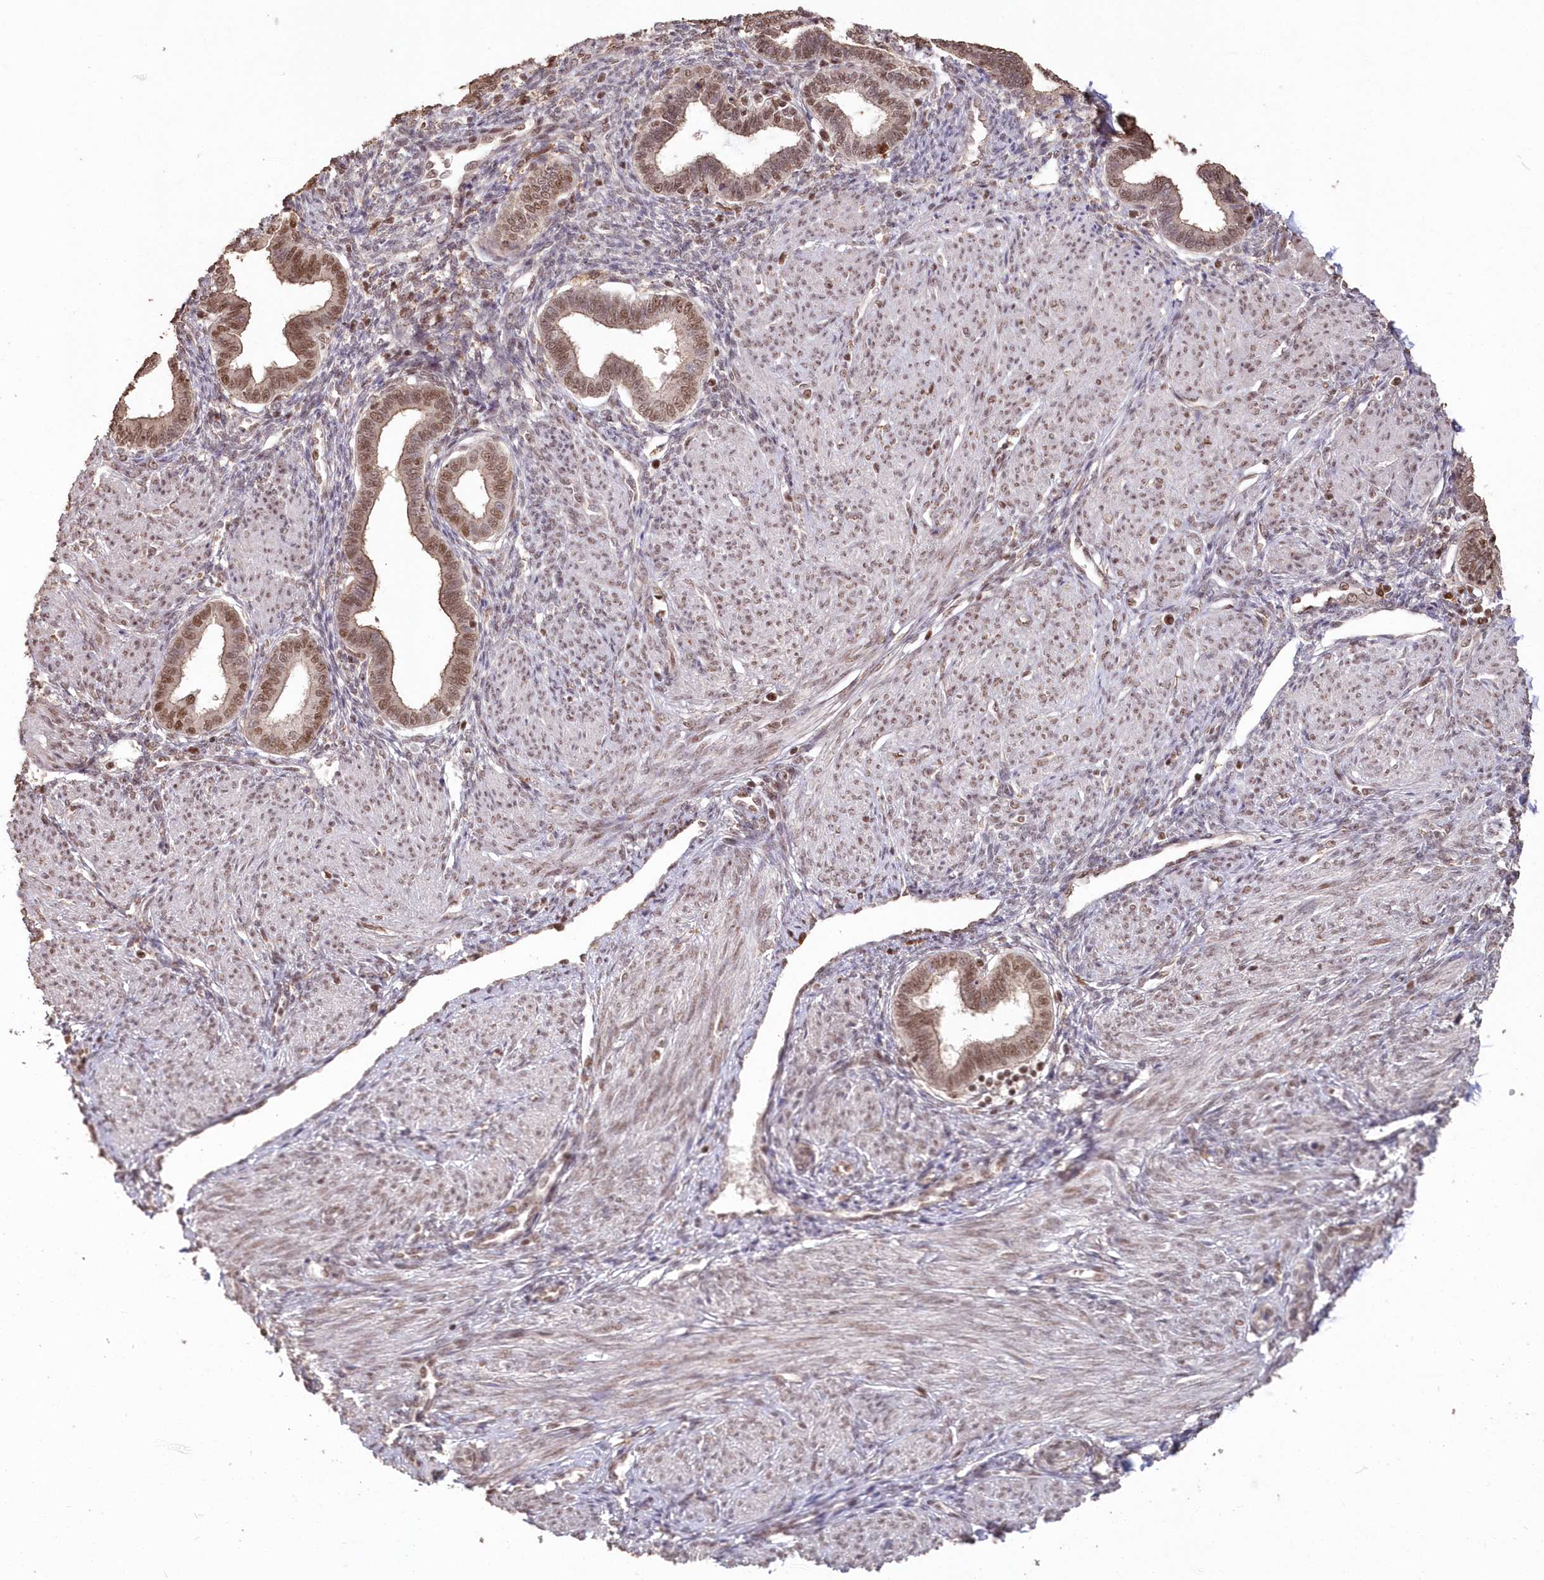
{"staining": {"intensity": "moderate", "quantity": ">75%", "location": "nuclear"}, "tissue": "endometrium", "cell_type": "Cells in endometrial stroma", "image_type": "normal", "snomed": [{"axis": "morphology", "description": "Normal tissue, NOS"}, {"axis": "topography", "description": "Endometrium"}], "caption": "High-magnification brightfield microscopy of benign endometrium stained with DAB (brown) and counterstained with hematoxylin (blue). cells in endometrial stroma exhibit moderate nuclear staining is present in about>75% of cells. The protein of interest is shown in brown color, while the nuclei are stained blue.", "gene": "PDS5A", "patient": {"sex": "female", "age": 53}}